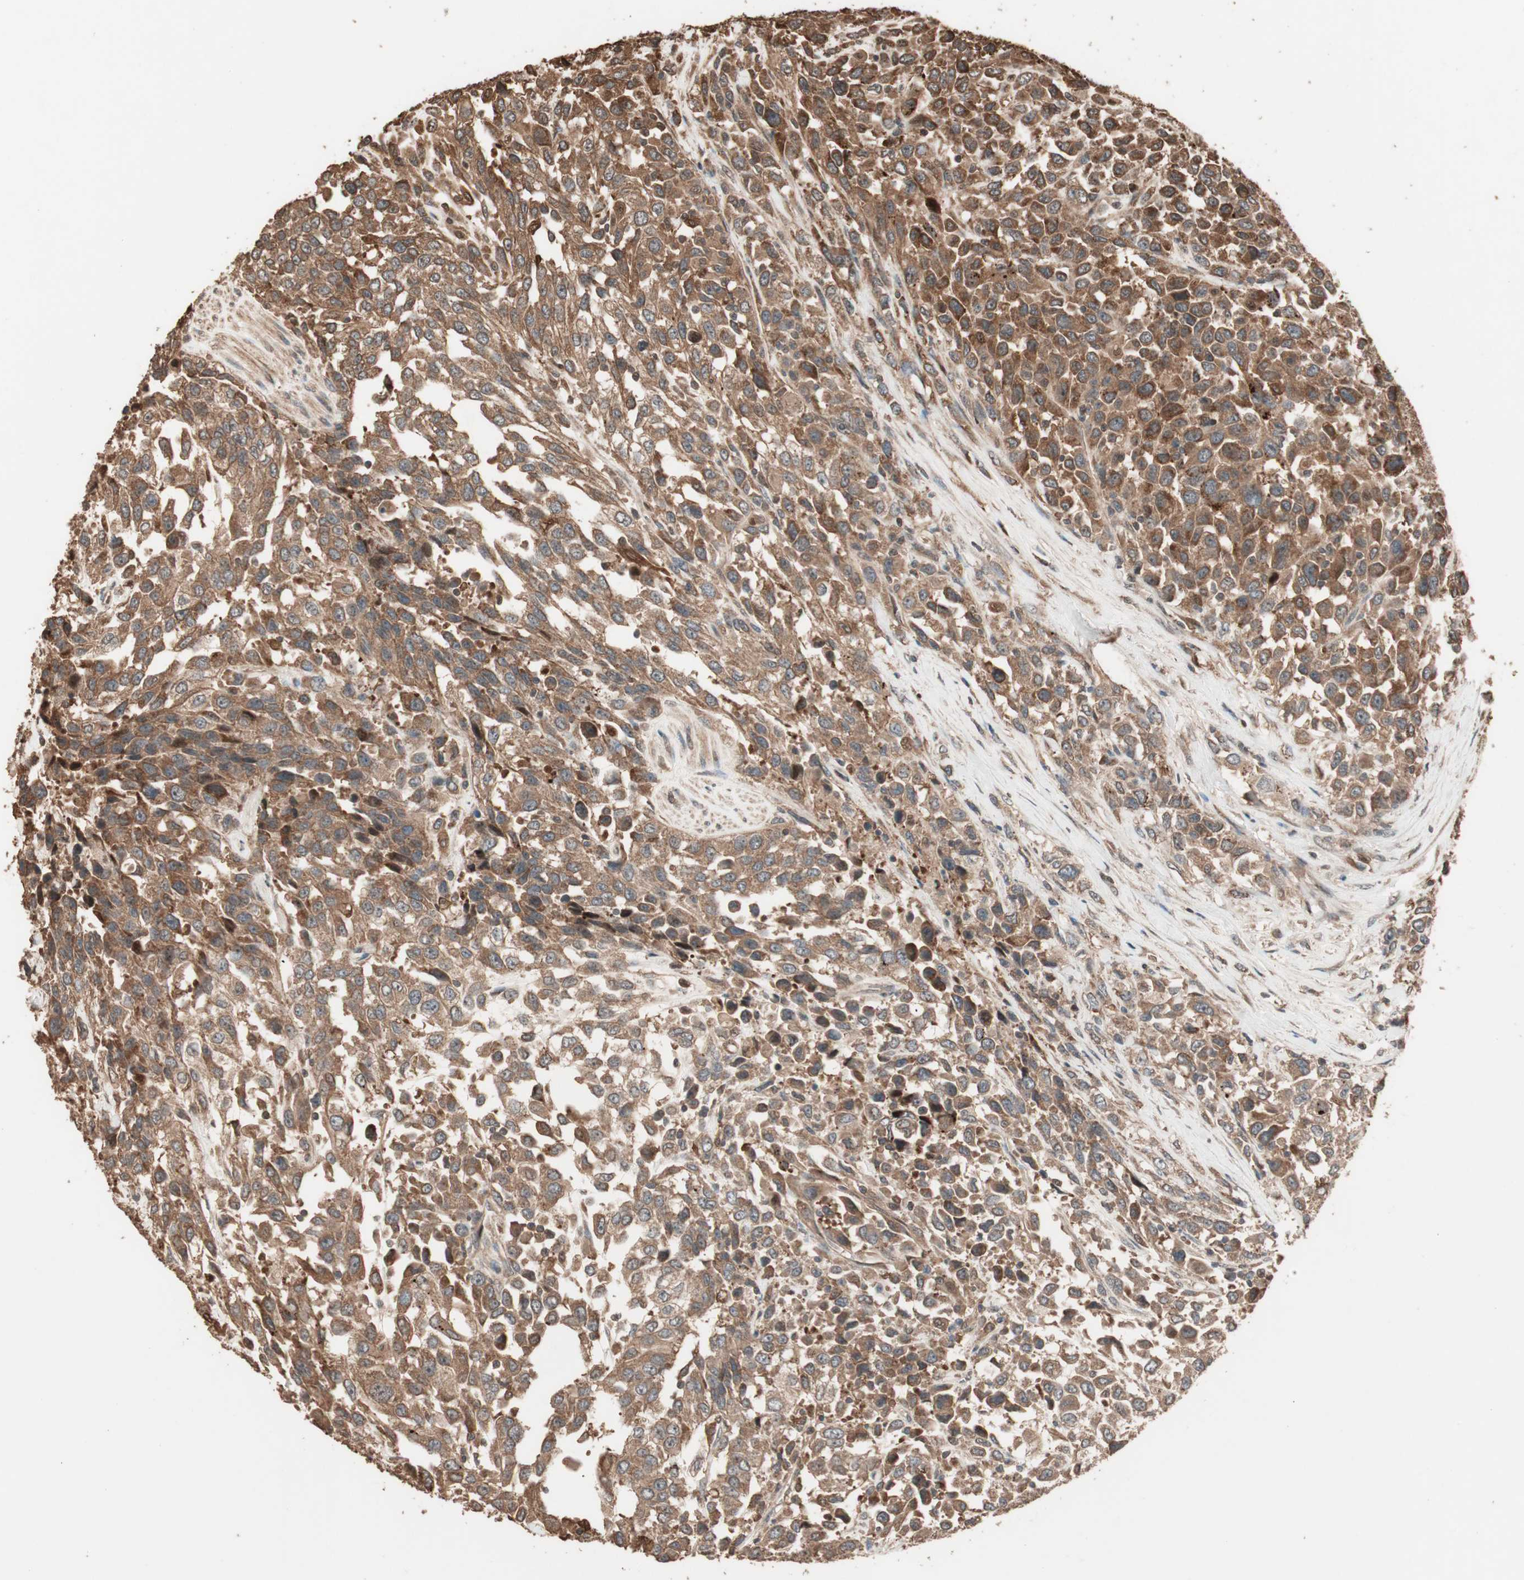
{"staining": {"intensity": "strong", "quantity": ">75%", "location": "cytoplasmic/membranous"}, "tissue": "urothelial cancer", "cell_type": "Tumor cells", "image_type": "cancer", "snomed": [{"axis": "morphology", "description": "Urothelial carcinoma, High grade"}, {"axis": "topography", "description": "Urinary bladder"}], "caption": "About >75% of tumor cells in urothelial carcinoma (high-grade) display strong cytoplasmic/membranous protein expression as visualized by brown immunohistochemical staining.", "gene": "USP20", "patient": {"sex": "female", "age": 80}}